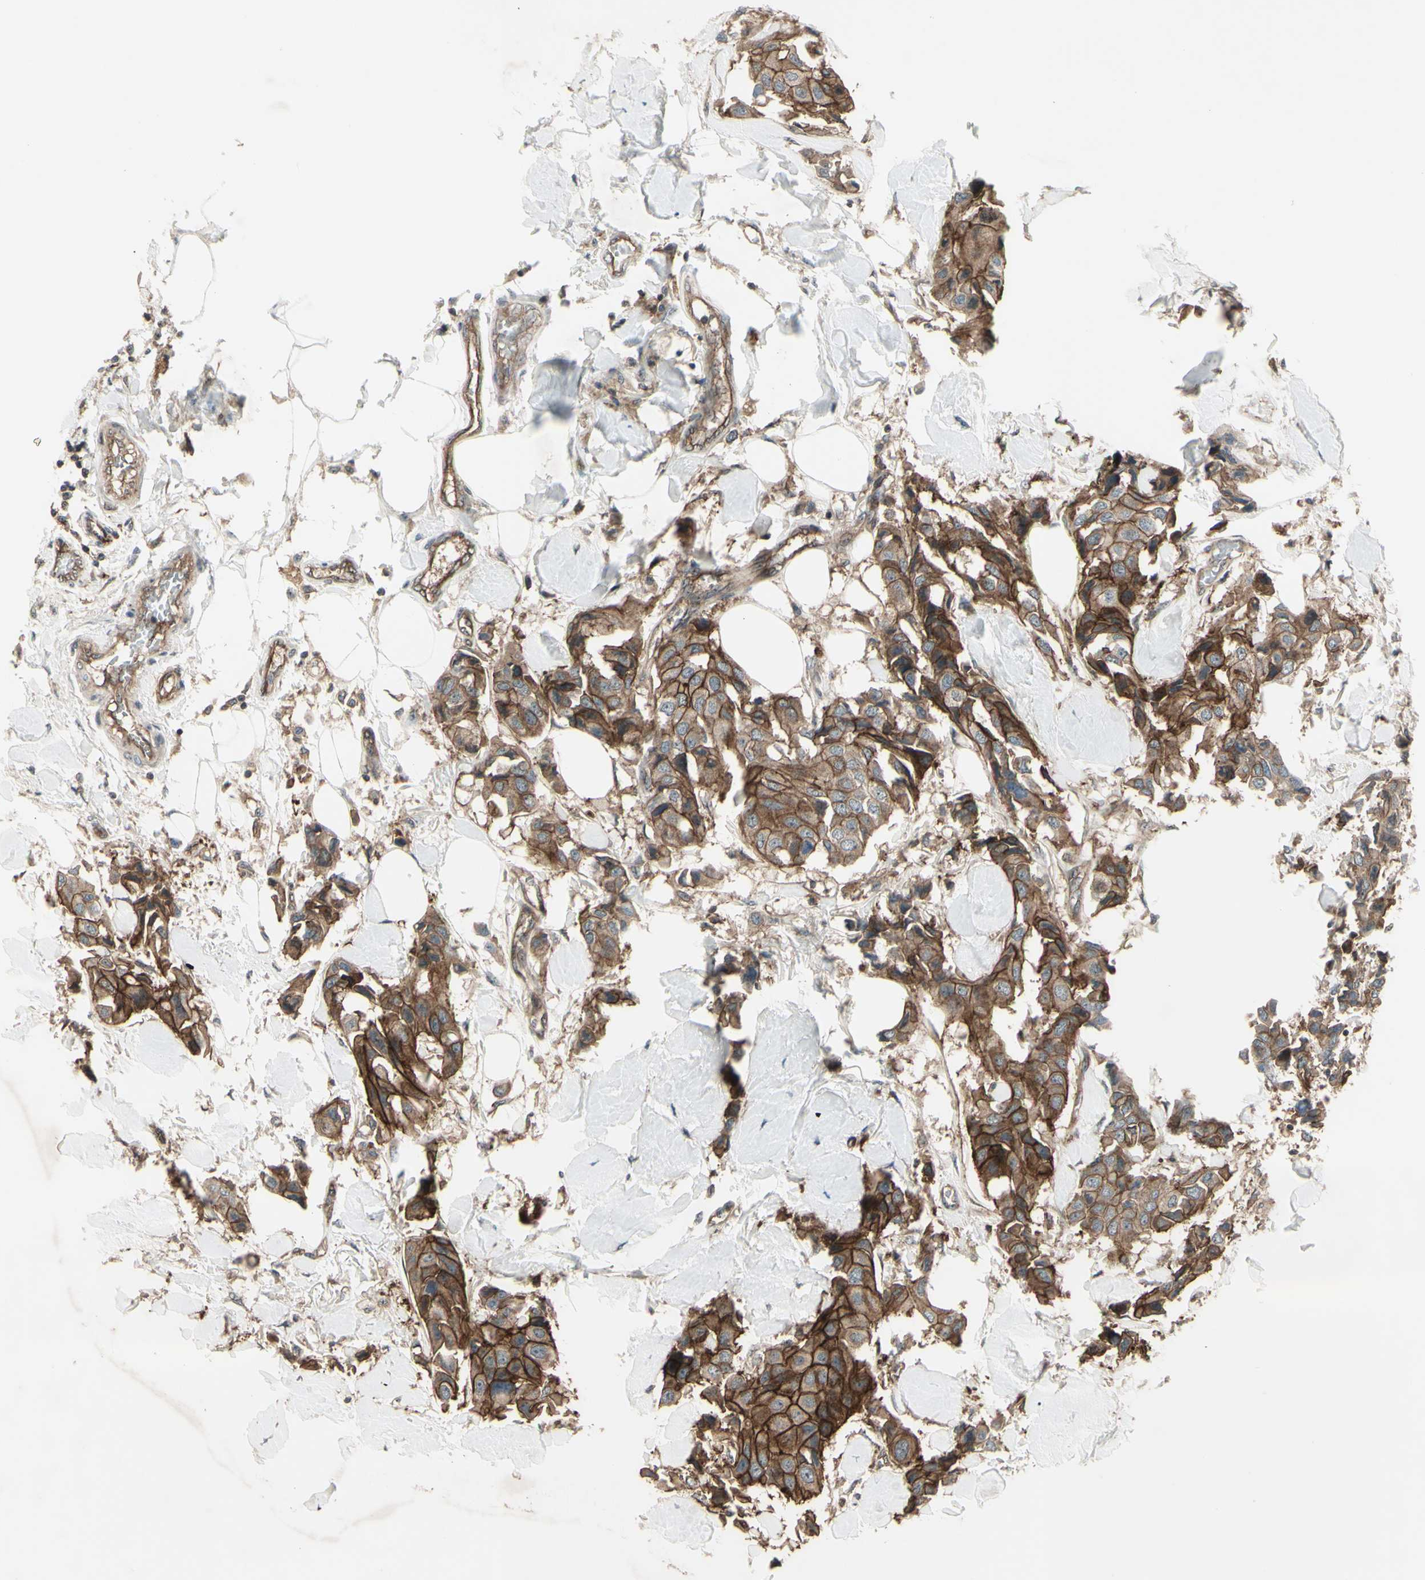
{"staining": {"intensity": "strong", "quantity": ">75%", "location": "cytoplasmic/membranous"}, "tissue": "breast cancer", "cell_type": "Tumor cells", "image_type": "cancer", "snomed": [{"axis": "morphology", "description": "Duct carcinoma"}, {"axis": "topography", "description": "Breast"}], "caption": "Protein positivity by immunohistochemistry (IHC) displays strong cytoplasmic/membranous positivity in about >75% of tumor cells in breast cancer. The staining was performed using DAB (3,3'-diaminobenzidine), with brown indicating positive protein expression. Nuclei are stained blue with hematoxylin.", "gene": "FXYD5", "patient": {"sex": "female", "age": 80}}